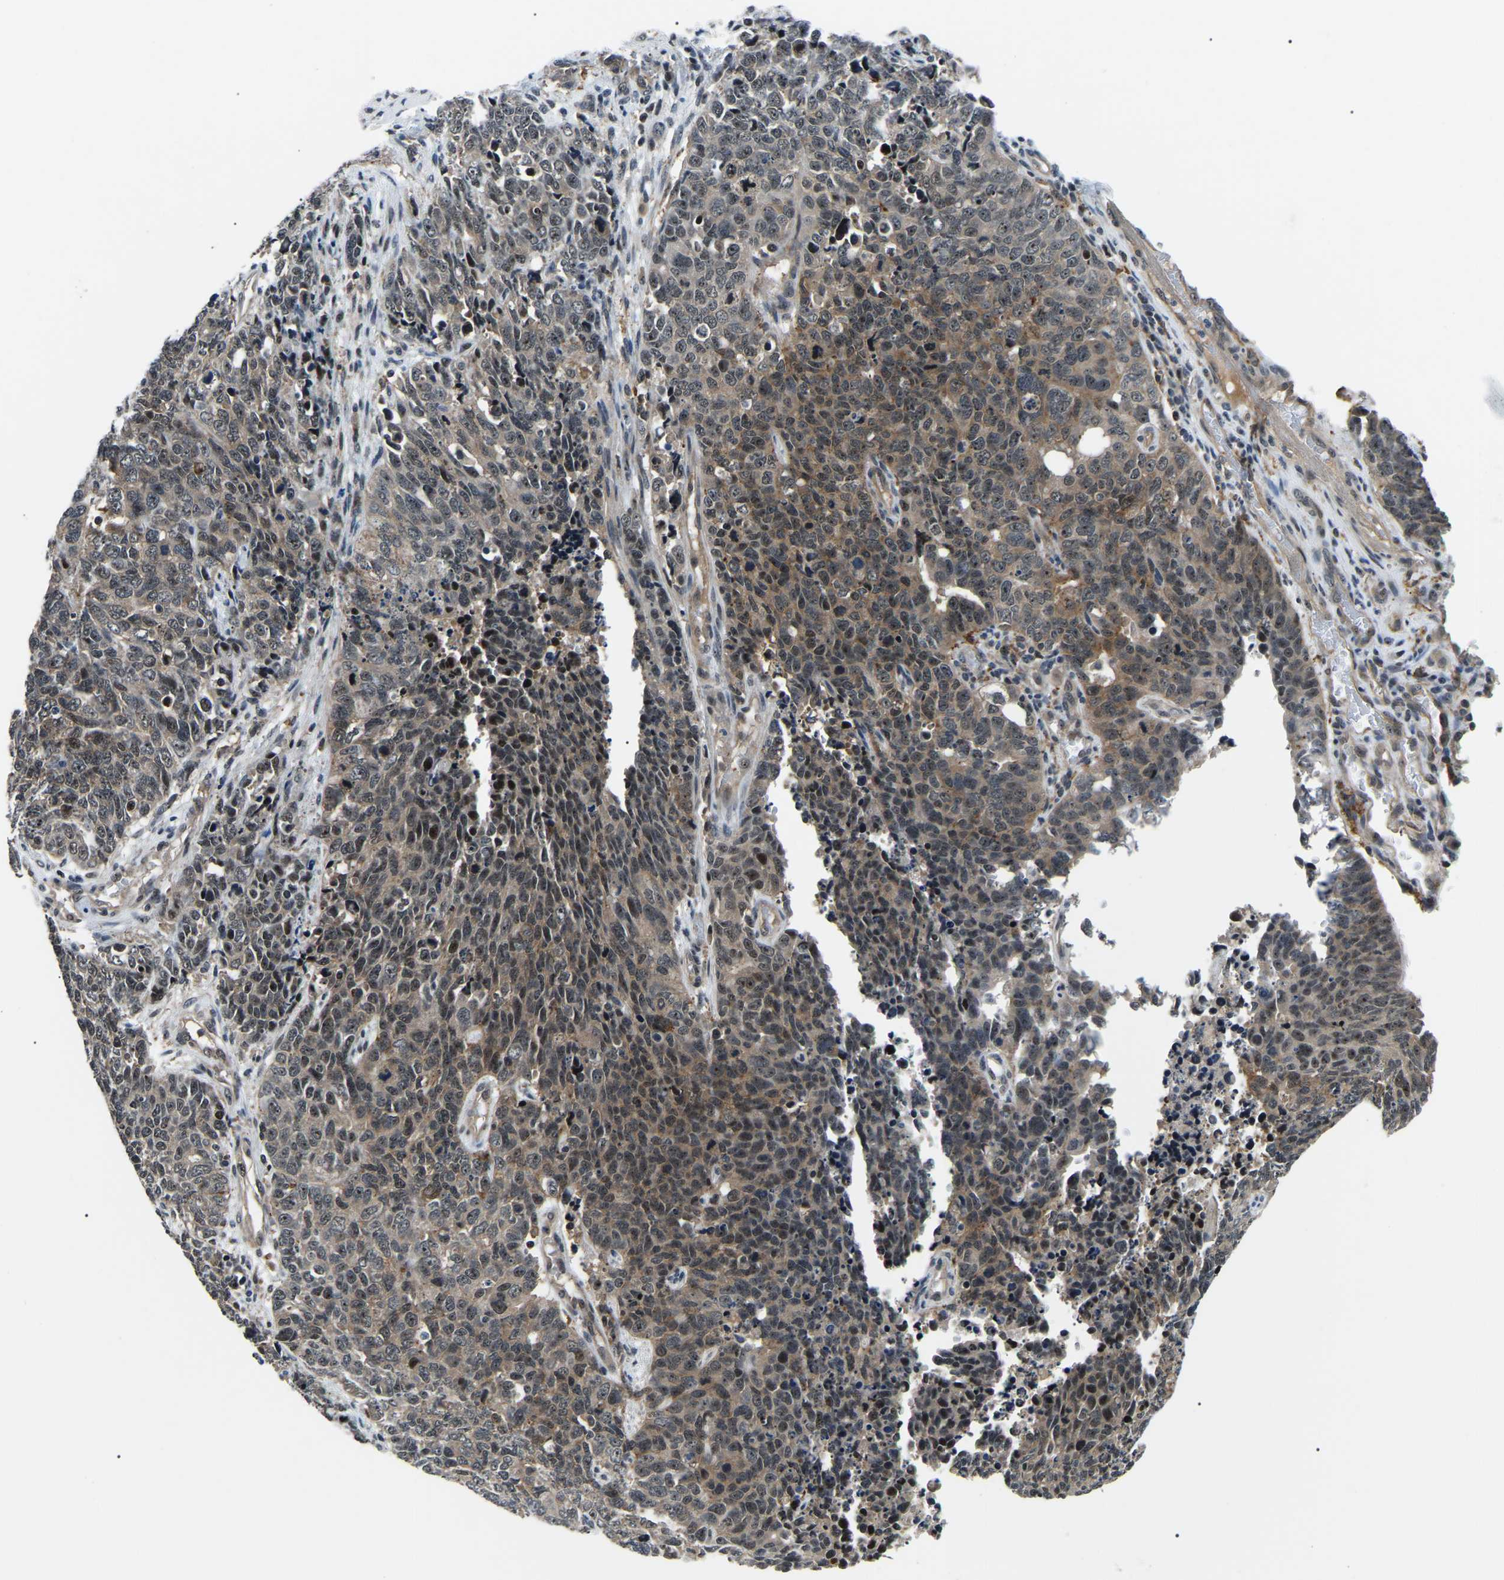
{"staining": {"intensity": "moderate", "quantity": ">75%", "location": "cytoplasmic/membranous,nuclear"}, "tissue": "cervical cancer", "cell_type": "Tumor cells", "image_type": "cancer", "snomed": [{"axis": "morphology", "description": "Squamous cell carcinoma, NOS"}, {"axis": "topography", "description": "Cervix"}], "caption": "Immunohistochemistry (IHC) (DAB) staining of human cervical cancer (squamous cell carcinoma) reveals moderate cytoplasmic/membranous and nuclear protein expression in about >75% of tumor cells.", "gene": "RRP1B", "patient": {"sex": "female", "age": 63}}